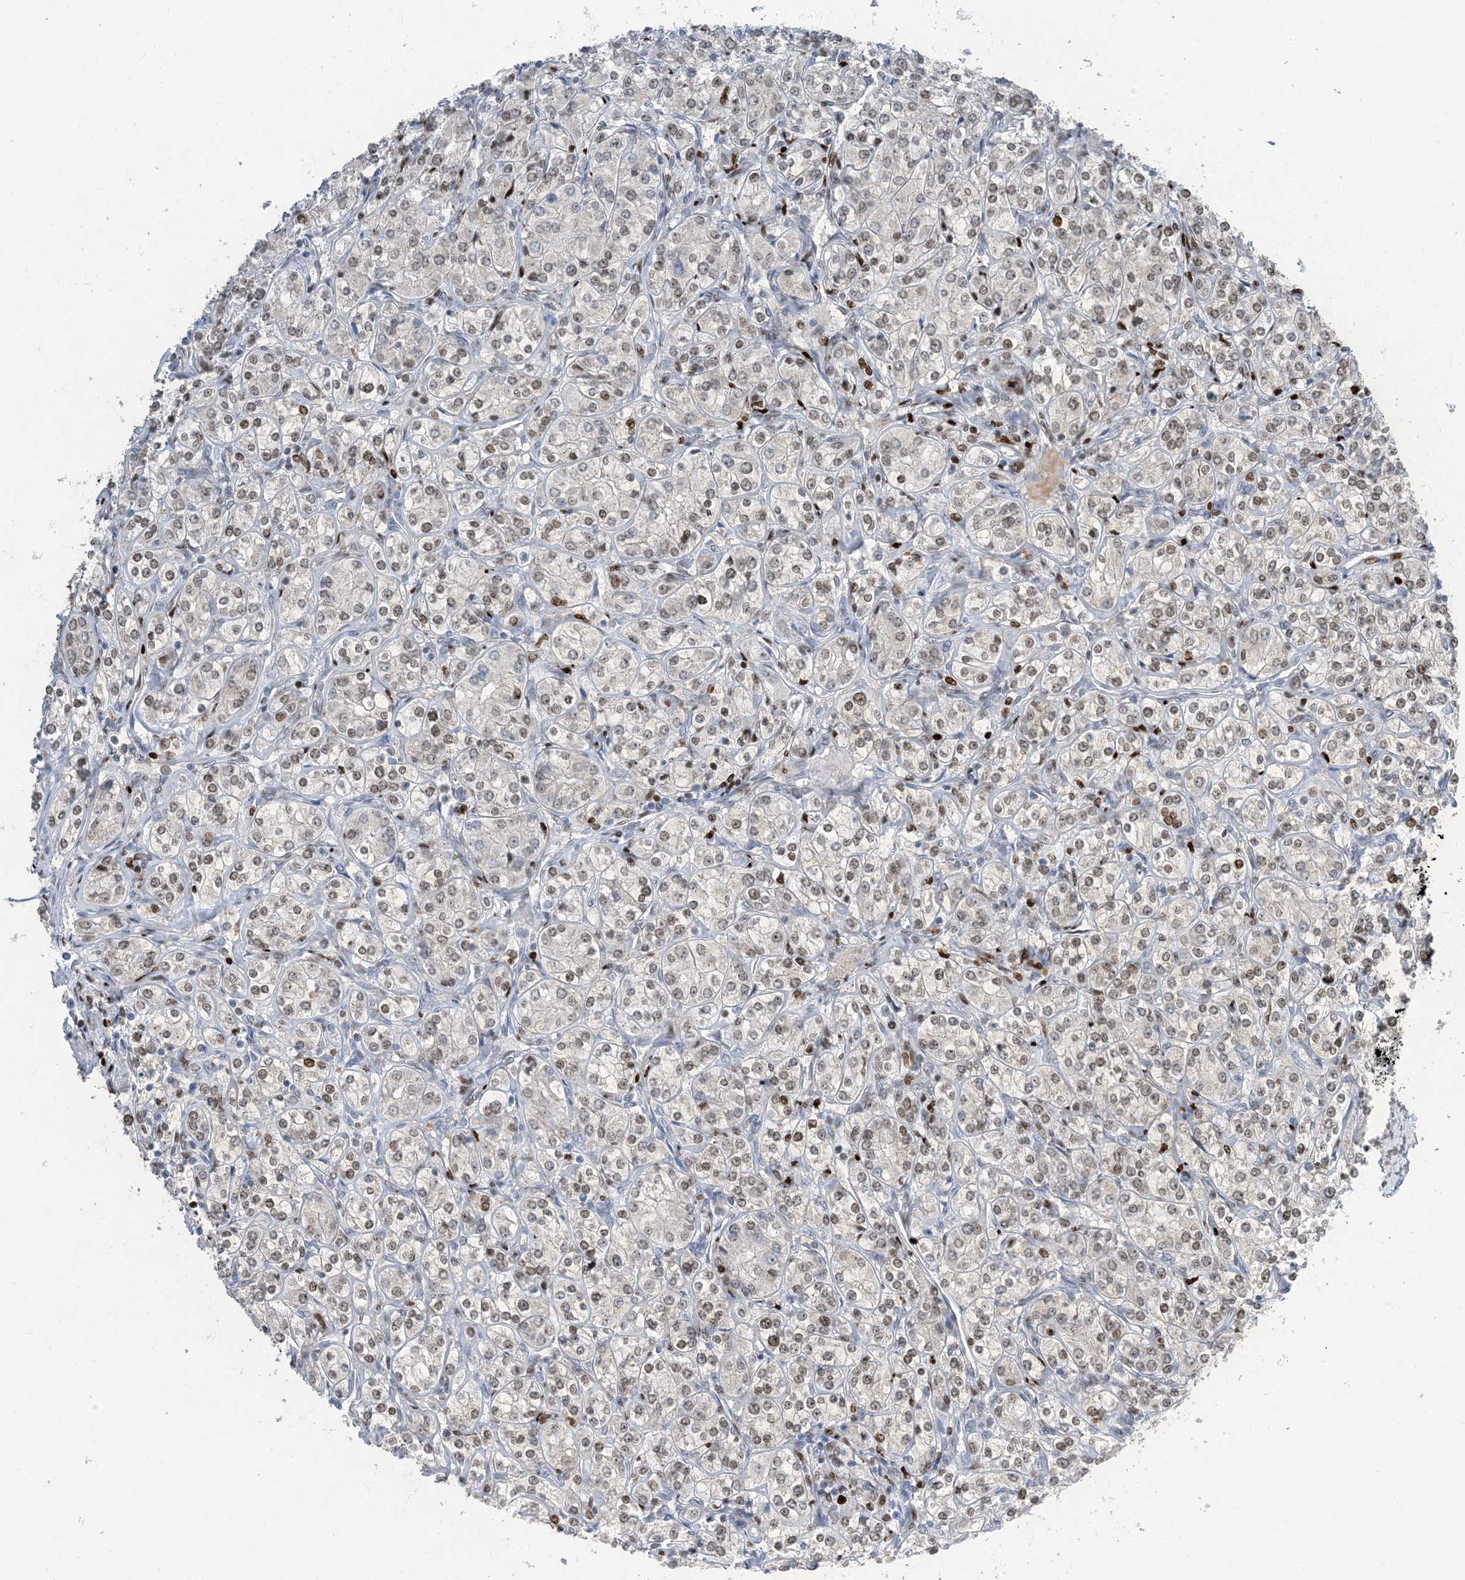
{"staining": {"intensity": "weak", "quantity": "25%-75%", "location": "nuclear"}, "tissue": "renal cancer", "cell_type": "Tumor cells", "image_type": "cancer", "snomed": [{"axis": "morphology", "description": "Adenocarcinoma, NOS"}, {"axis": "topography", "description": "Kidney"}], "caption": "Immunohistochemistry (IHC) of renal cancer reveals low levels of weak nuclear expression in approximately 25%-75% of tumor cells.", "gene": "SLC25A53", "patient": {"sex": "male", "age": 77}}